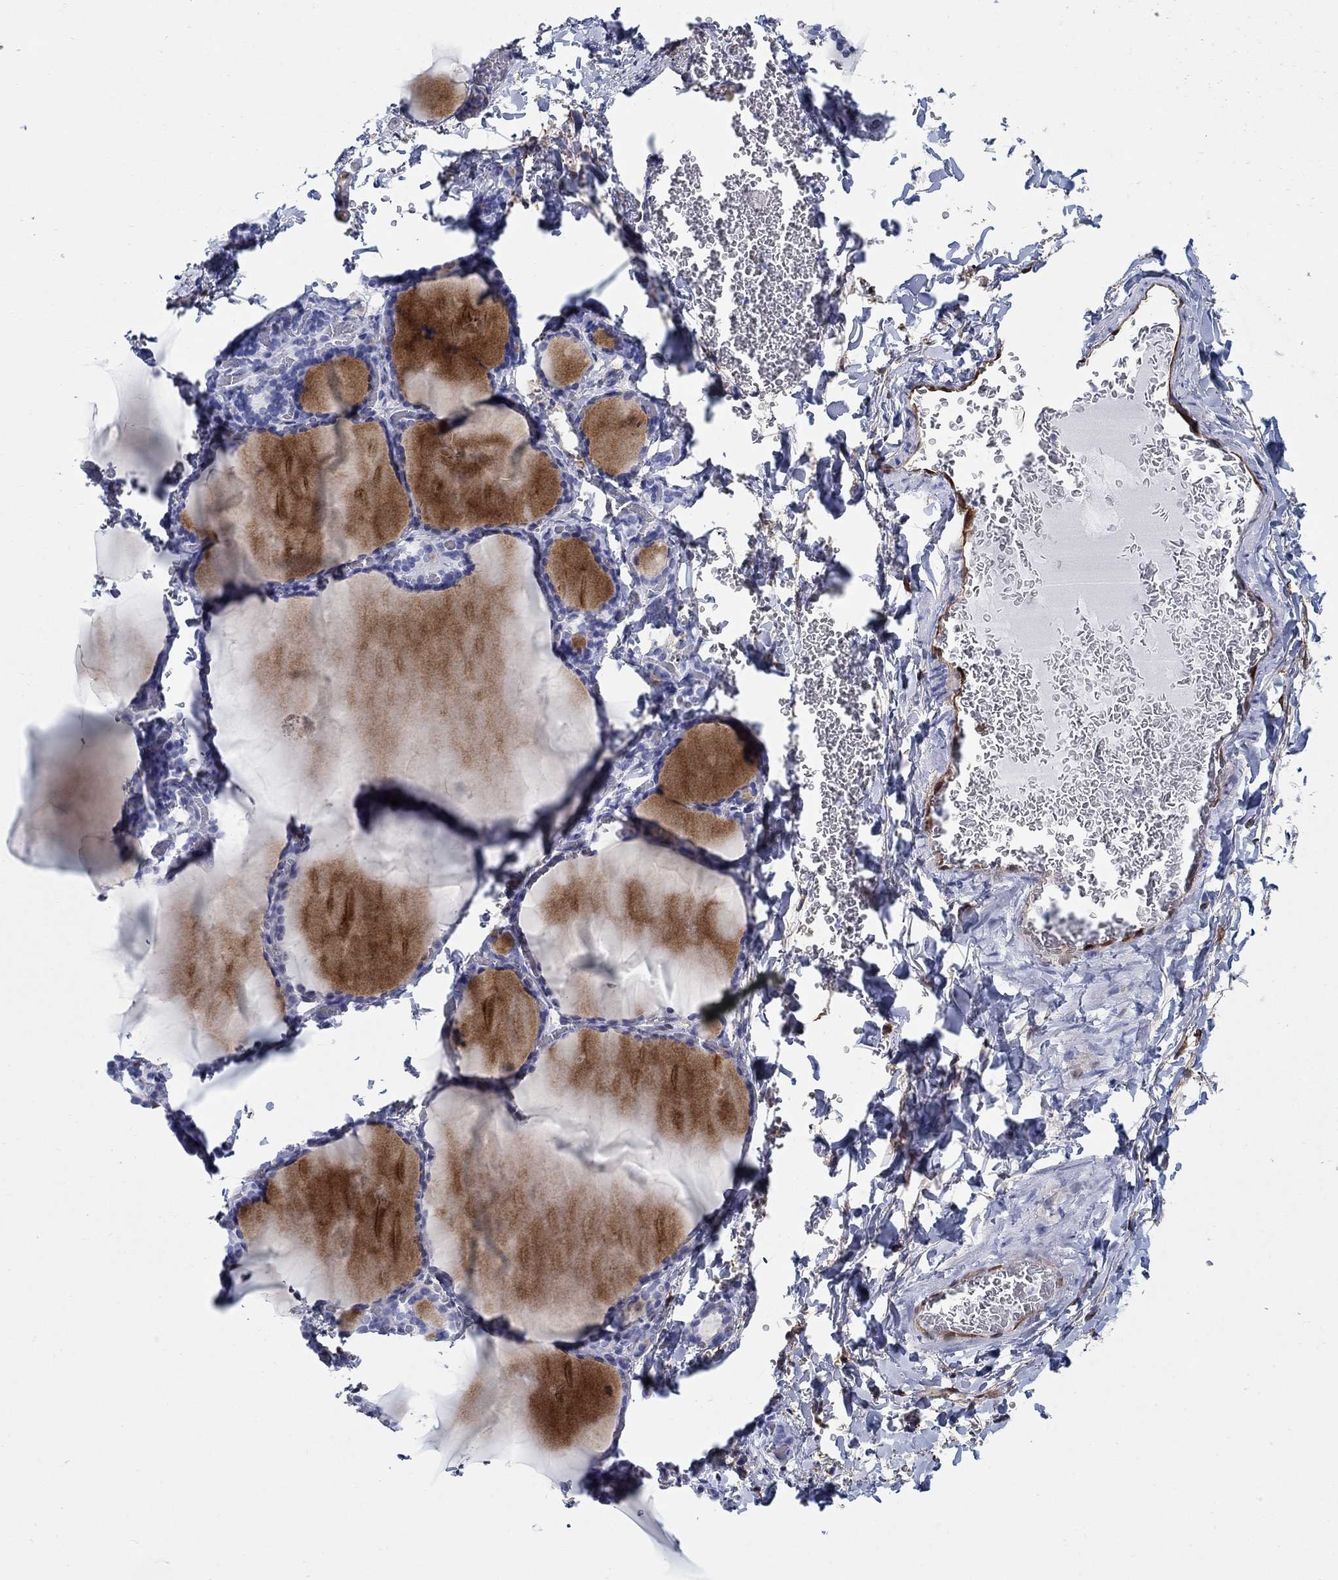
{"staining": {"intensity": "negative", "quantity": "none", "location": "none"}, "tissue": "thyroid gland", "cell_type": "Glandular cells", "image_type": "normal", "snomed": [{"axis": "morphology", "description": "Normal tissue, NOS"}, {"axis": "morphology", "description": "Hyperplasia, NOS"}, {"axis": "topography", "description": "Thyroid gland"}], "caption": "IHC image of unremarkable thyroid gland: thyroid gland stained with DAB shows no significant protein expression in glandular cells. (IHC, brightfield microscopy, high magnification).", "gene": "AKR1C1", "patient": {"sex": "female", "age": 27}}